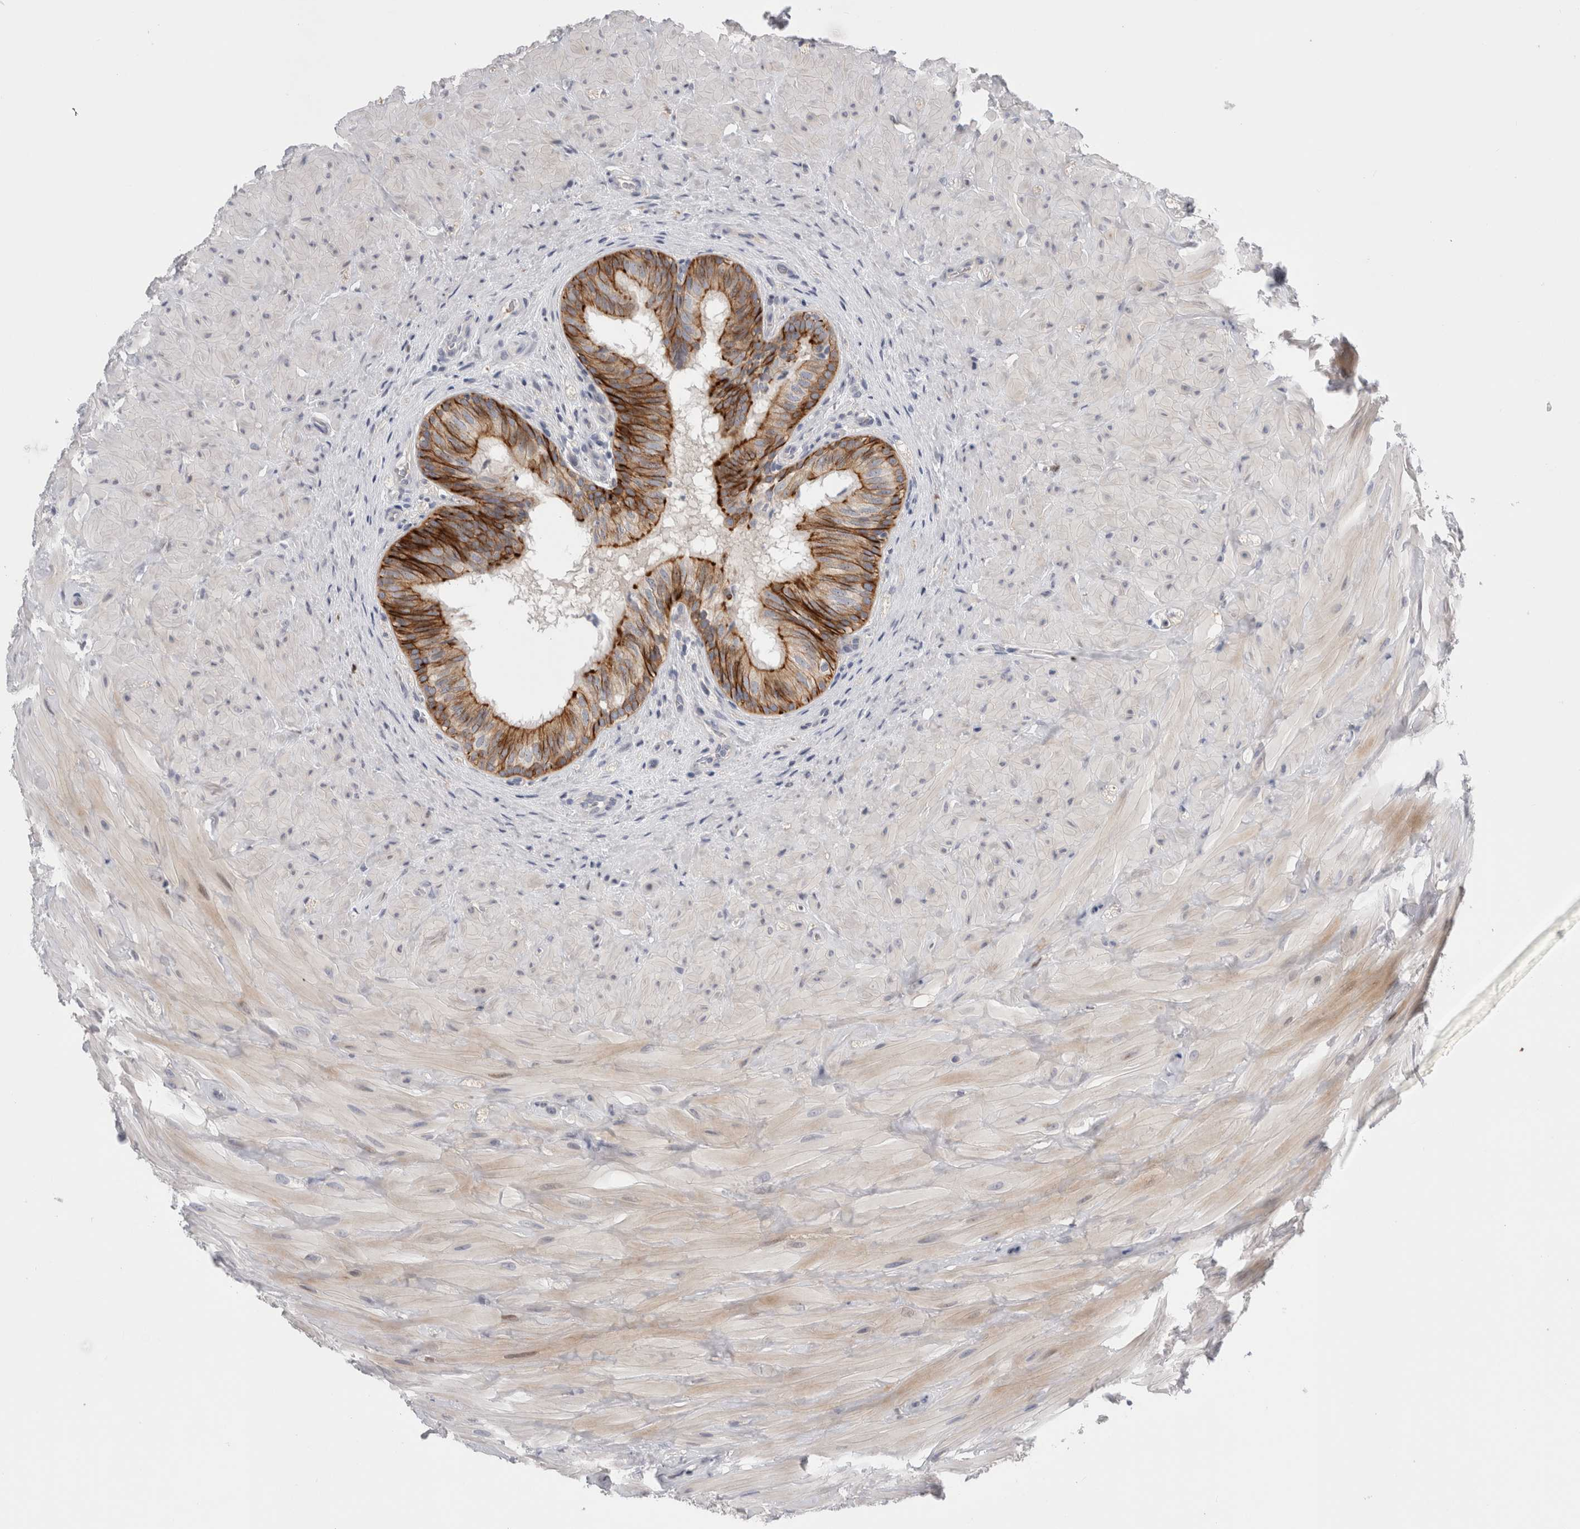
{"staining": {"intensity": "moderate", "quantity": ">75%", "location": "cytoplasmic/membranous"}, "tissue": "epididymis", "cell_type": "Glandular cells", "image_type": "normal", "snomed": [{"axis": "morphology", "description": "Normal tissue, NOS"}, {"axis": "topography", "description": "Soft tissue"}, {"axis": "topography", "description": "Epididymis"}], "caption": "Immunohistochemical staining of unremarkable epididymis displays moderate cytoplasmic/membranous protein staining in about >75% of glandular cells.", "gene": "SLC20A2", "patient": {"sex": "male", "age": 26}}